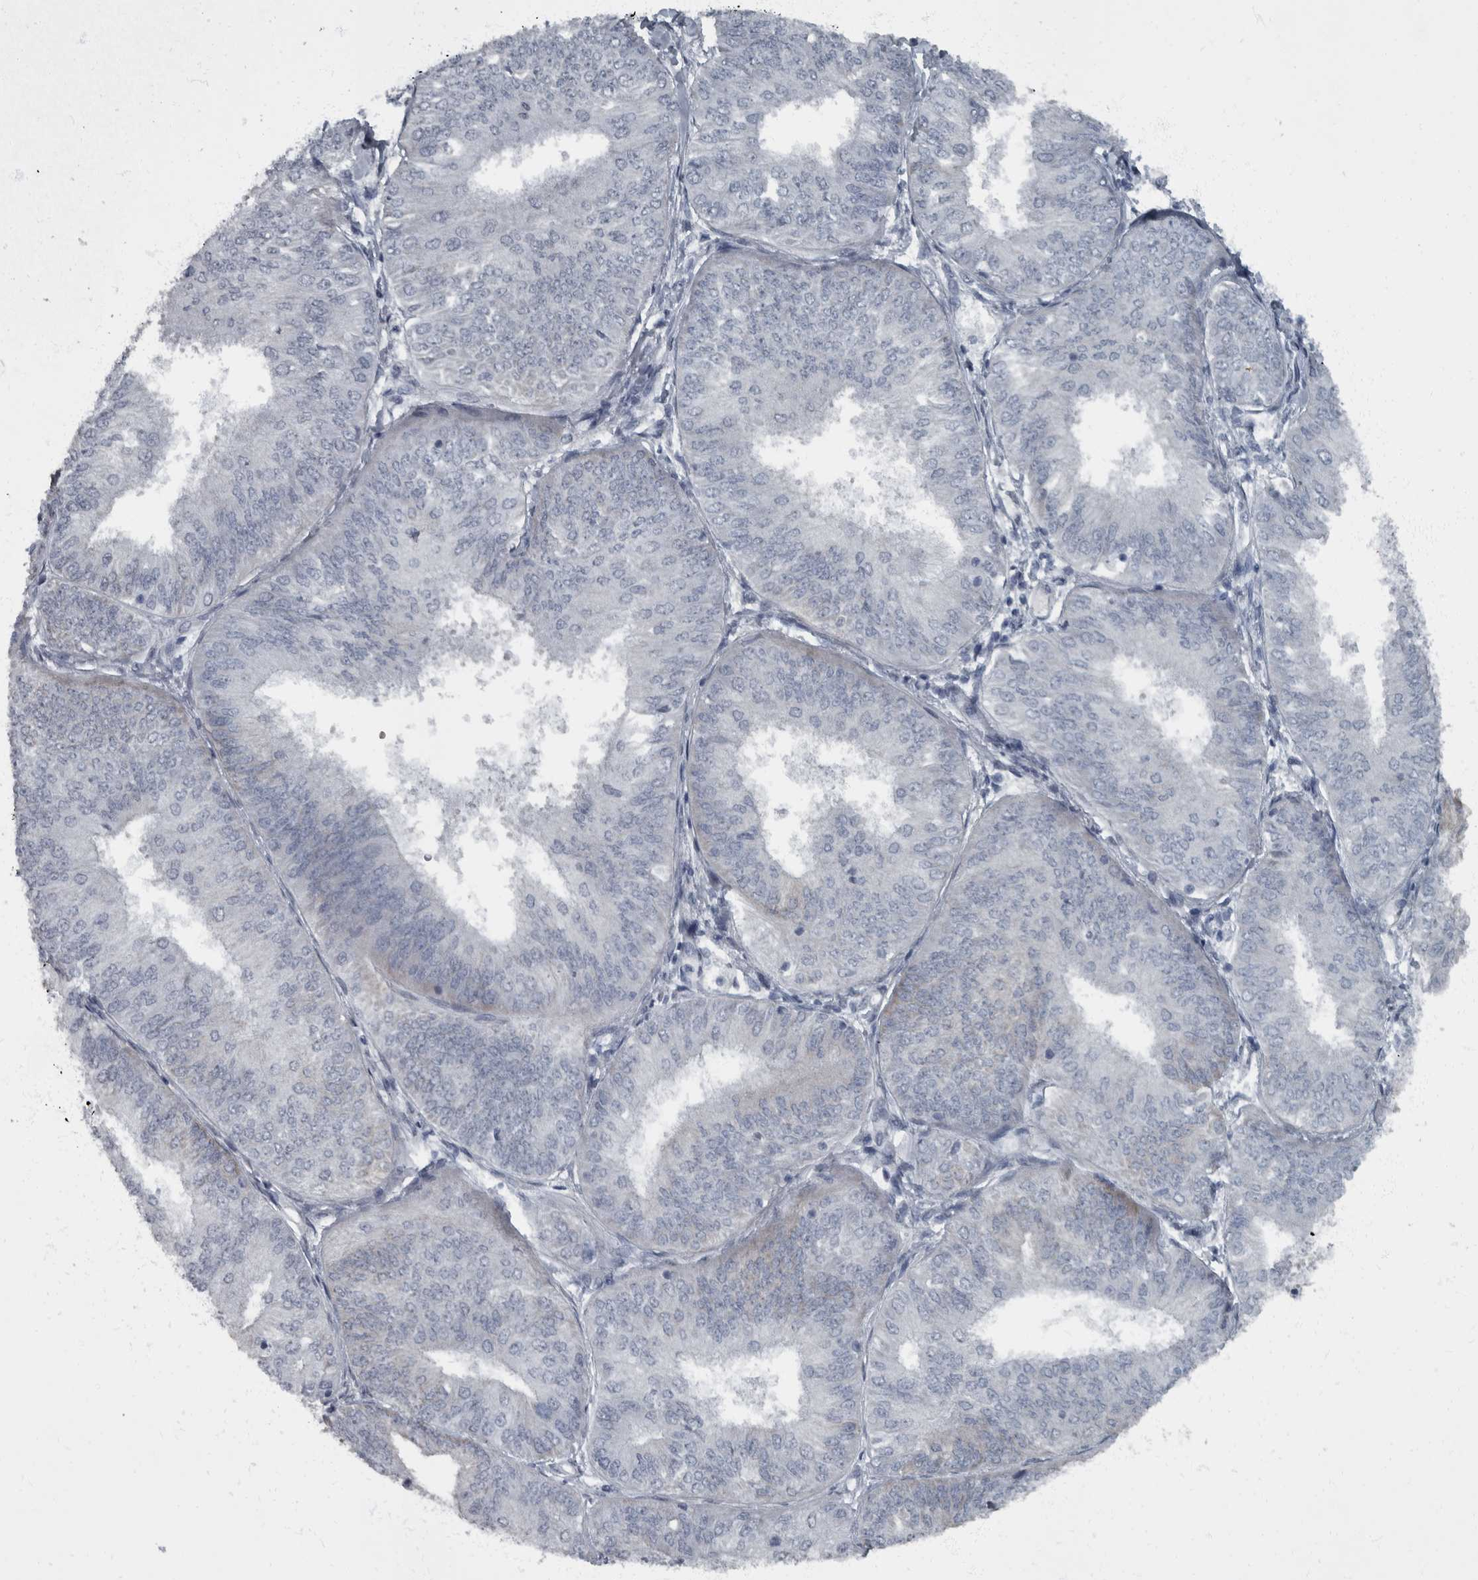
{"staining": {"intensity": "weak", "quantity": "<25%", "location": "cytoplasmic/membranous"}, "tissue": "endometrial cancer", "cell_type": "Tumor cells", "image_type": "cancer", "snomed": [{"axis": "morphology", "description": "Adenocarcinoma, NOS"}, {"axis": "topography", "description": "Endometrium"}], "caption": "The immunohistochemistry histopathology image has no significant expression in tumor cells of endometrial cancer (adenocarcinoma) tissue.", "gene": "WDR33", "patient": {"sex": "female", "age": 58}}